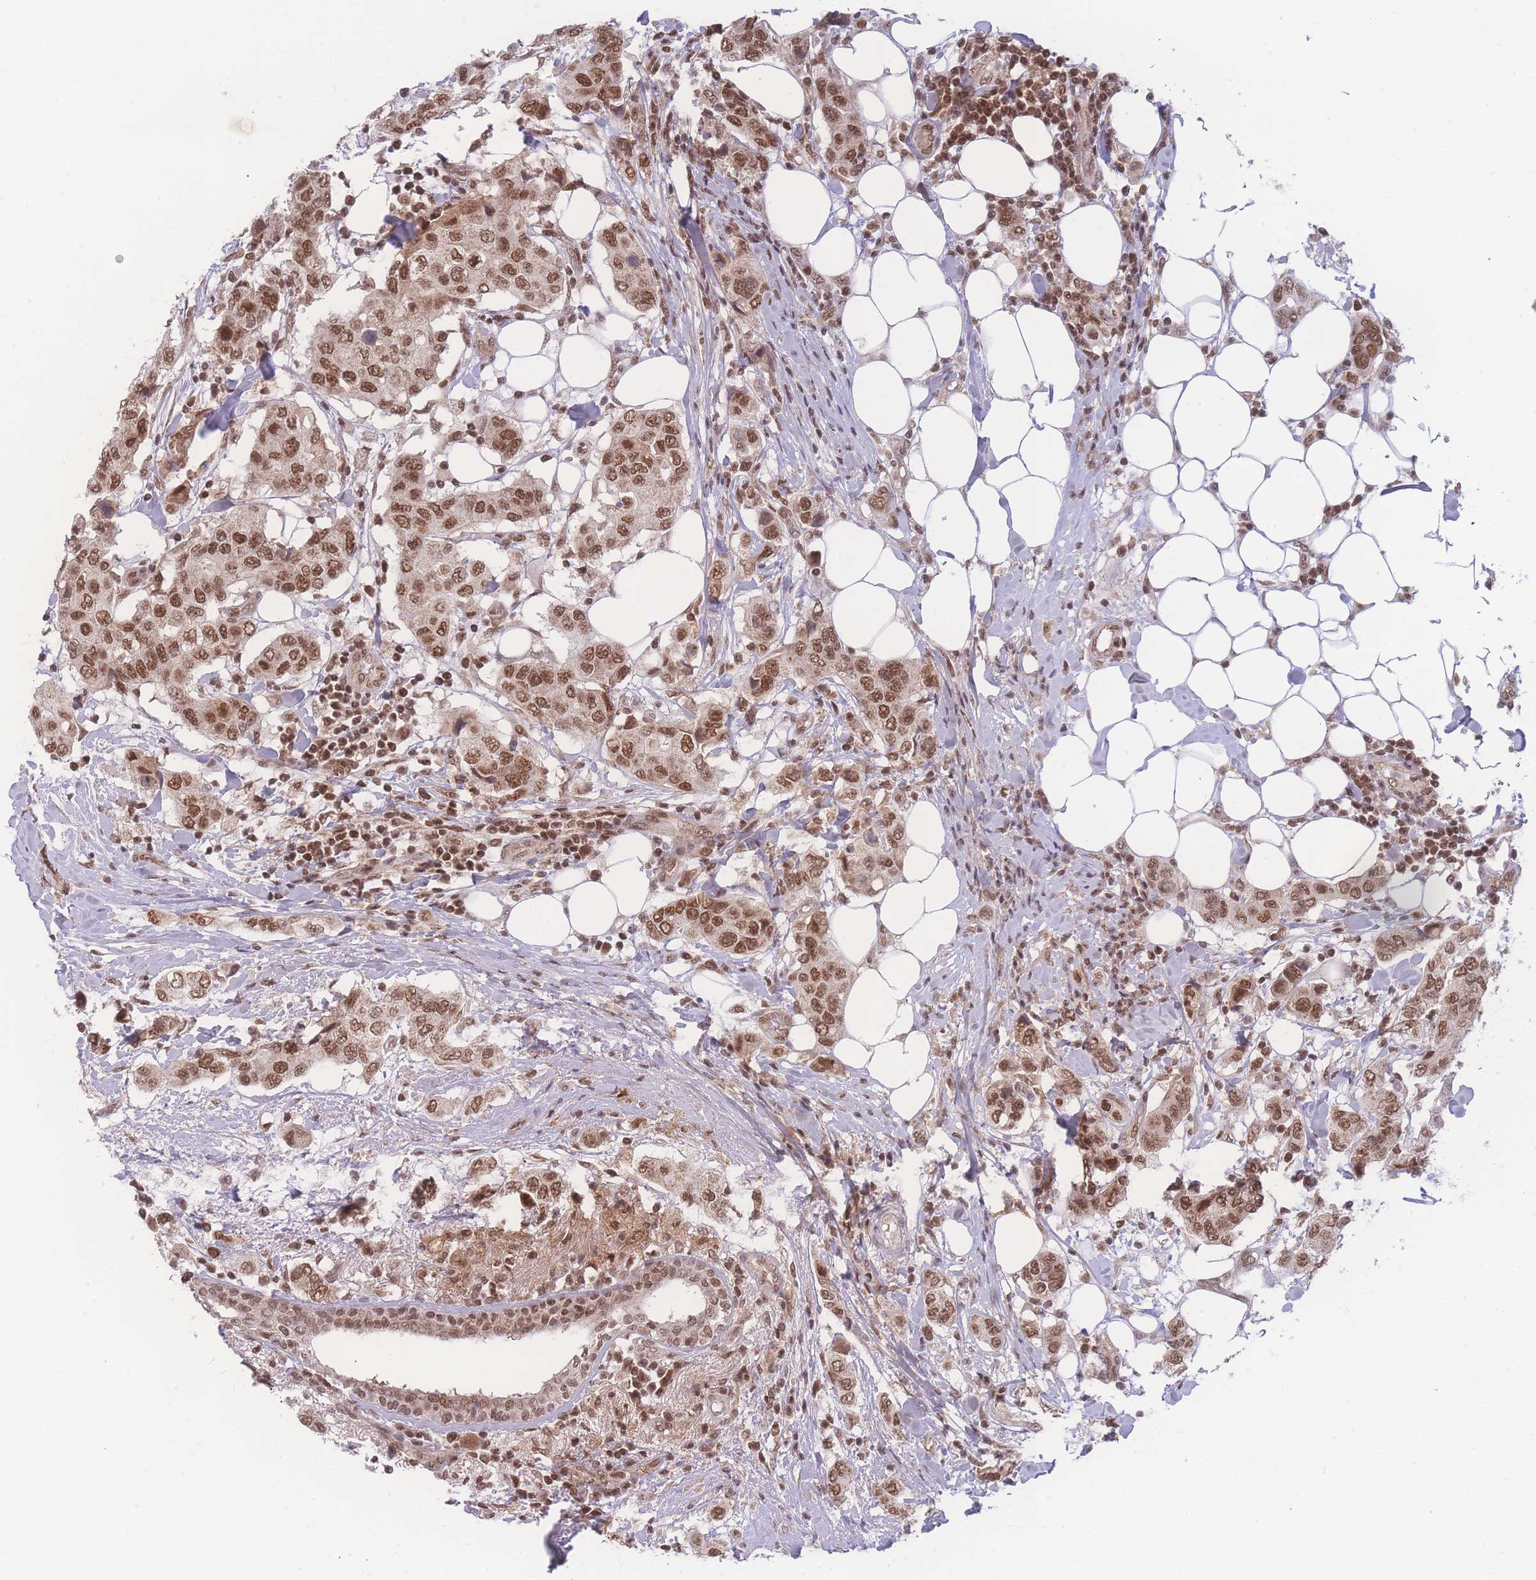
{"staining": {"intensity": "moderate", "quantity": ">75%", "location": "nuclear"}, "tissue": "breast cancer", "cell_type": "Tumor cells", "image_type": "cancer", "snomed": [{"axis": "morphology", "description": "Lobular carcinoma"}, {"axis": "topography", "description": "Breast"}], "caption": "Breast cancer stained with a protein marker displays moderate staining in tumor cells.", "gene": "RAVER1", "patient": {"sex": "female", "age": 51}}